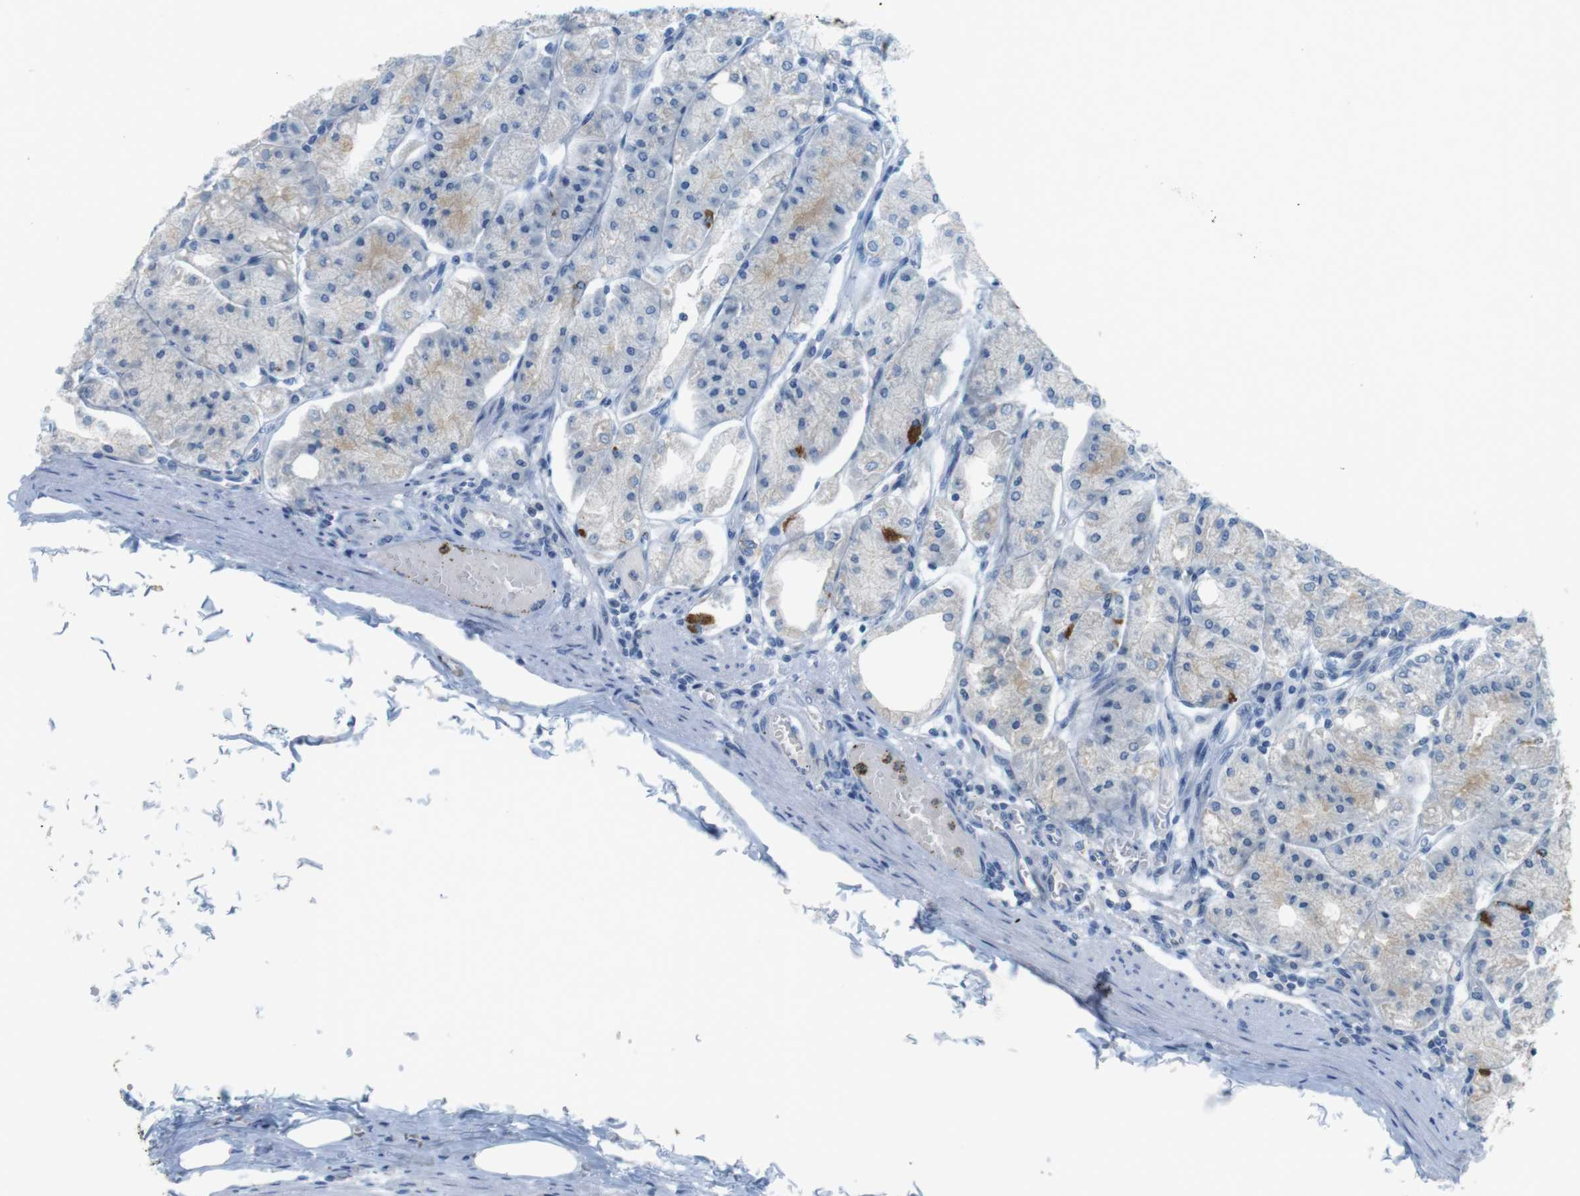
{"staining": {"intensity": "strong", "quantity": "<25%", "location": "cytoplasmic/membranous"}, "tissue": "stomach", "cell_type": "Glandular cells", "image_type": "normal", "snomed": [{"axis": "morphology", "description": "Normal tissue, NOS"}, {"axis": "topography", "description": "Stomach, lower"}], "caption": "Immunohistochemistry (IHC) micrograph of unremarkable human stomach stained for a protein (brown), which displays medium levels of strong cytoplasmic/membranous positivity in approximately <25% of glandular cells.", "gene": "MUC5B", "patient": {"sex": "male", "age": 71}}